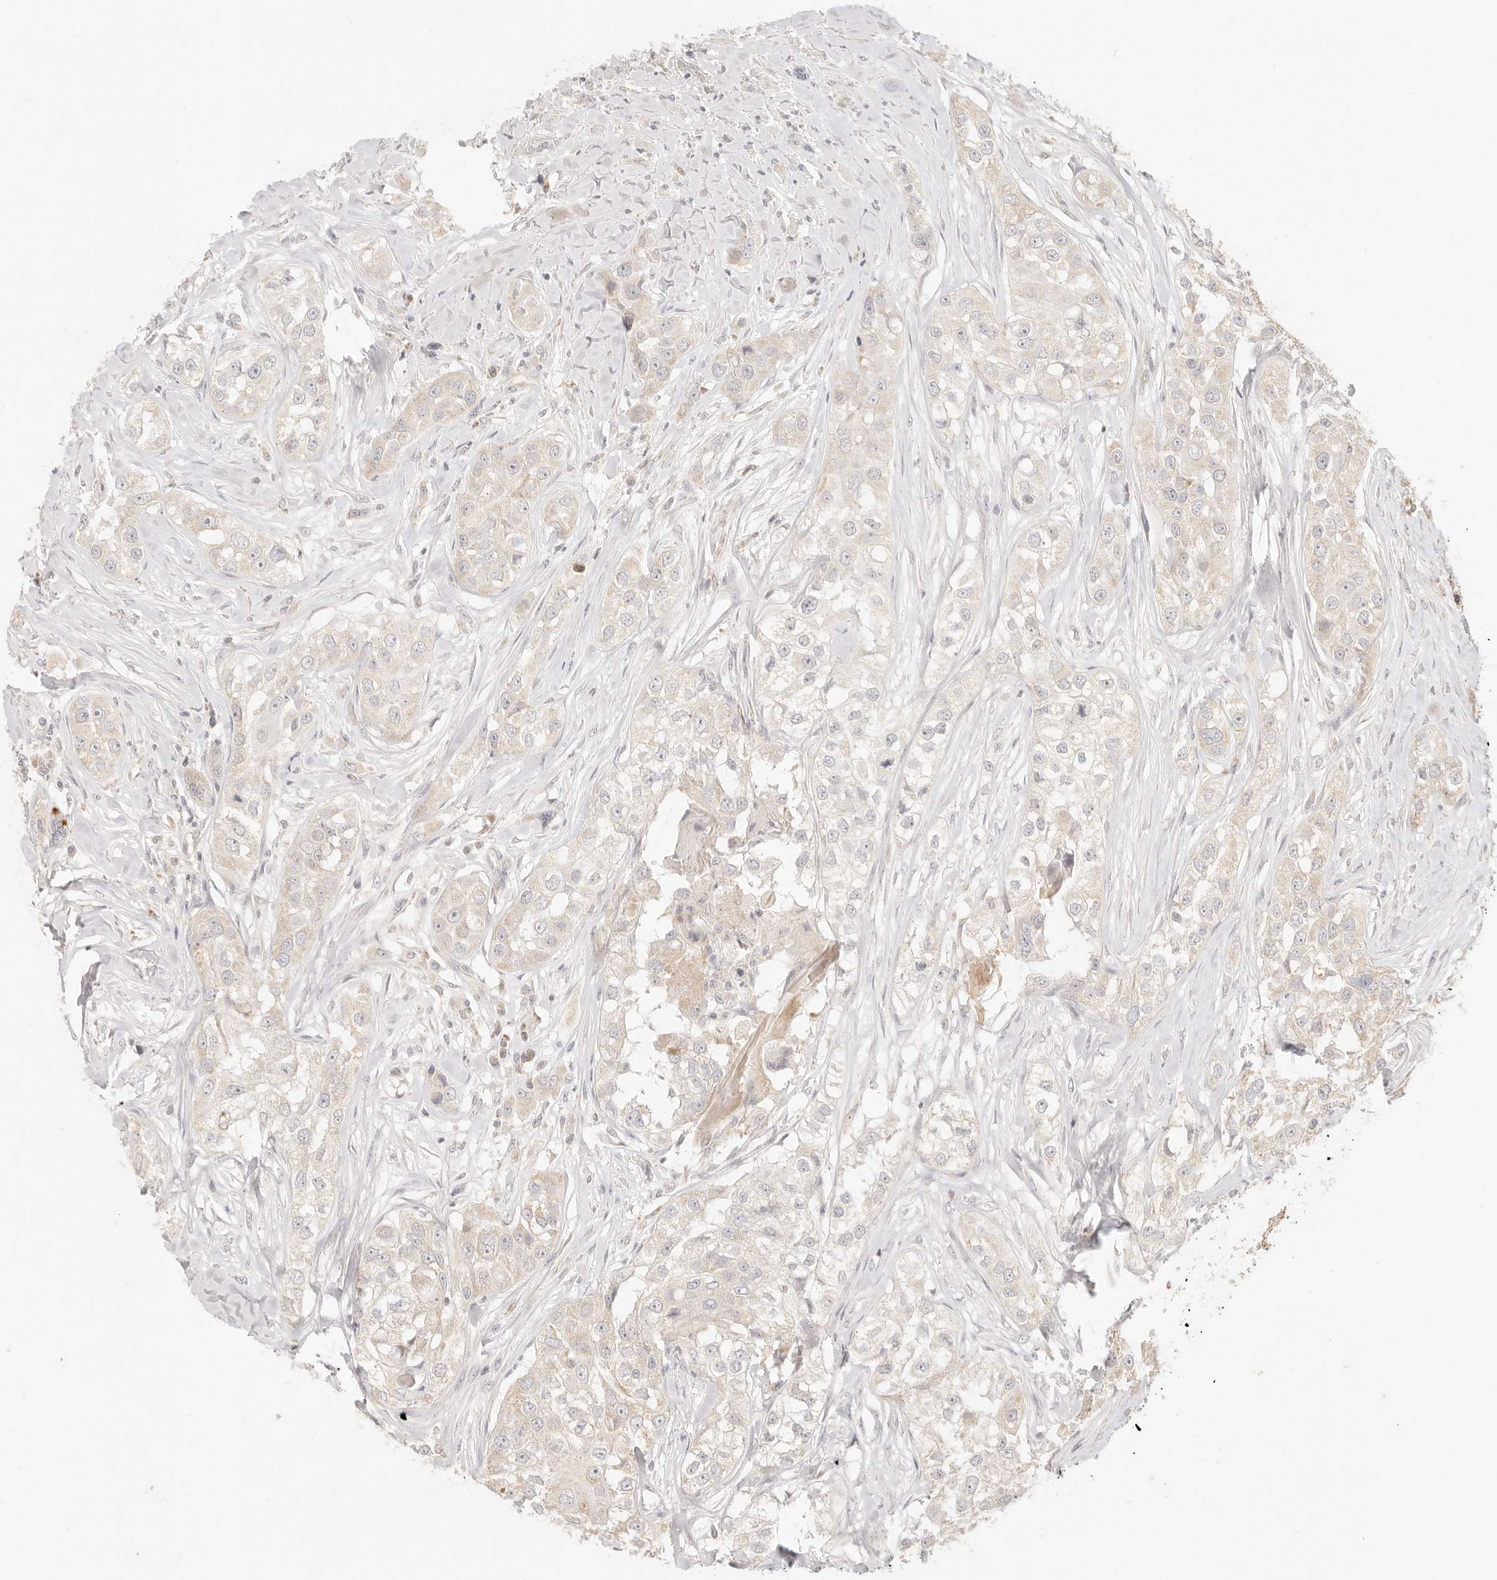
{"staining": {"intensity": "weak", "quantity": "<25%", "location": "cytoplasmic/membranous"}, "tissue": "head and neck cancer", "cell_type": "Tumor cells", "image_type": "cancer", "snomed": [{"axis": "morphology", "description": "Normal tissue, NOS"}, {"axis": "morphology", "description": "Squamous cell carcinoma, NOS"}, {"axis": "topography", "description": "Skeletal muscle"}, {"axis": "topography", "description": "Head-Neck"}], "caption": "The histopathology image exhibits no staining of tumor cells in squamous cell carcinoma (head and neck).", "gene": "CPLANE2", "patient": {"sex": "male", "age": 51}}